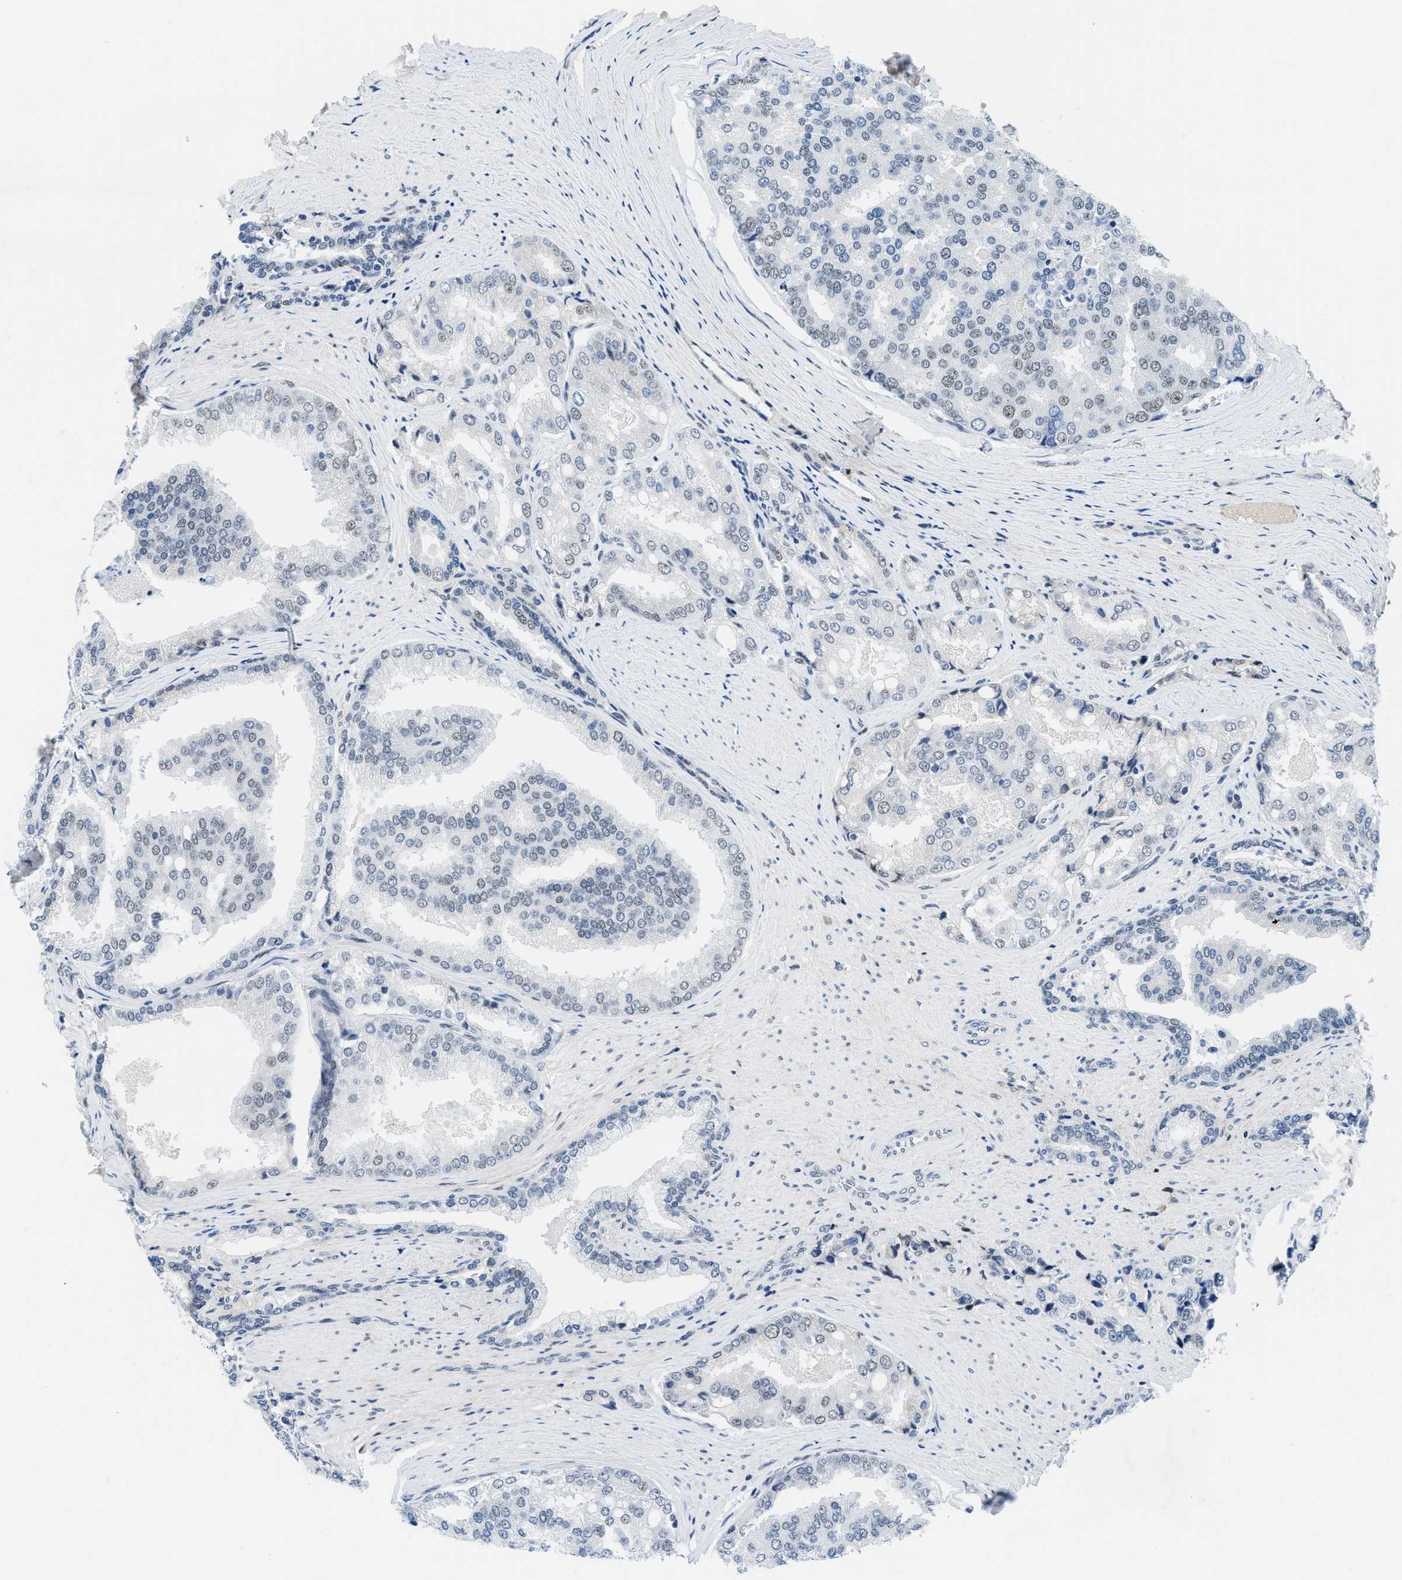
{"staining": {"intensity": "negative", "quantity": "none", "location": "none"}, "tissue": "prostate cancer", "cell_type": "Tumor cells", "image_type": "cancer", "snomed": [{"axis": "morphology", "description": "Adenocarcinoma, High grade"}, {"axis": "topography", "description": "Prostate"}], "caption": "Prostate cancer stained for a protein using immunohistochemistry exhibits no expression tumor cells.", "gene": "SMARCAD1", "patient": {"sex": "male", "age": 50}}